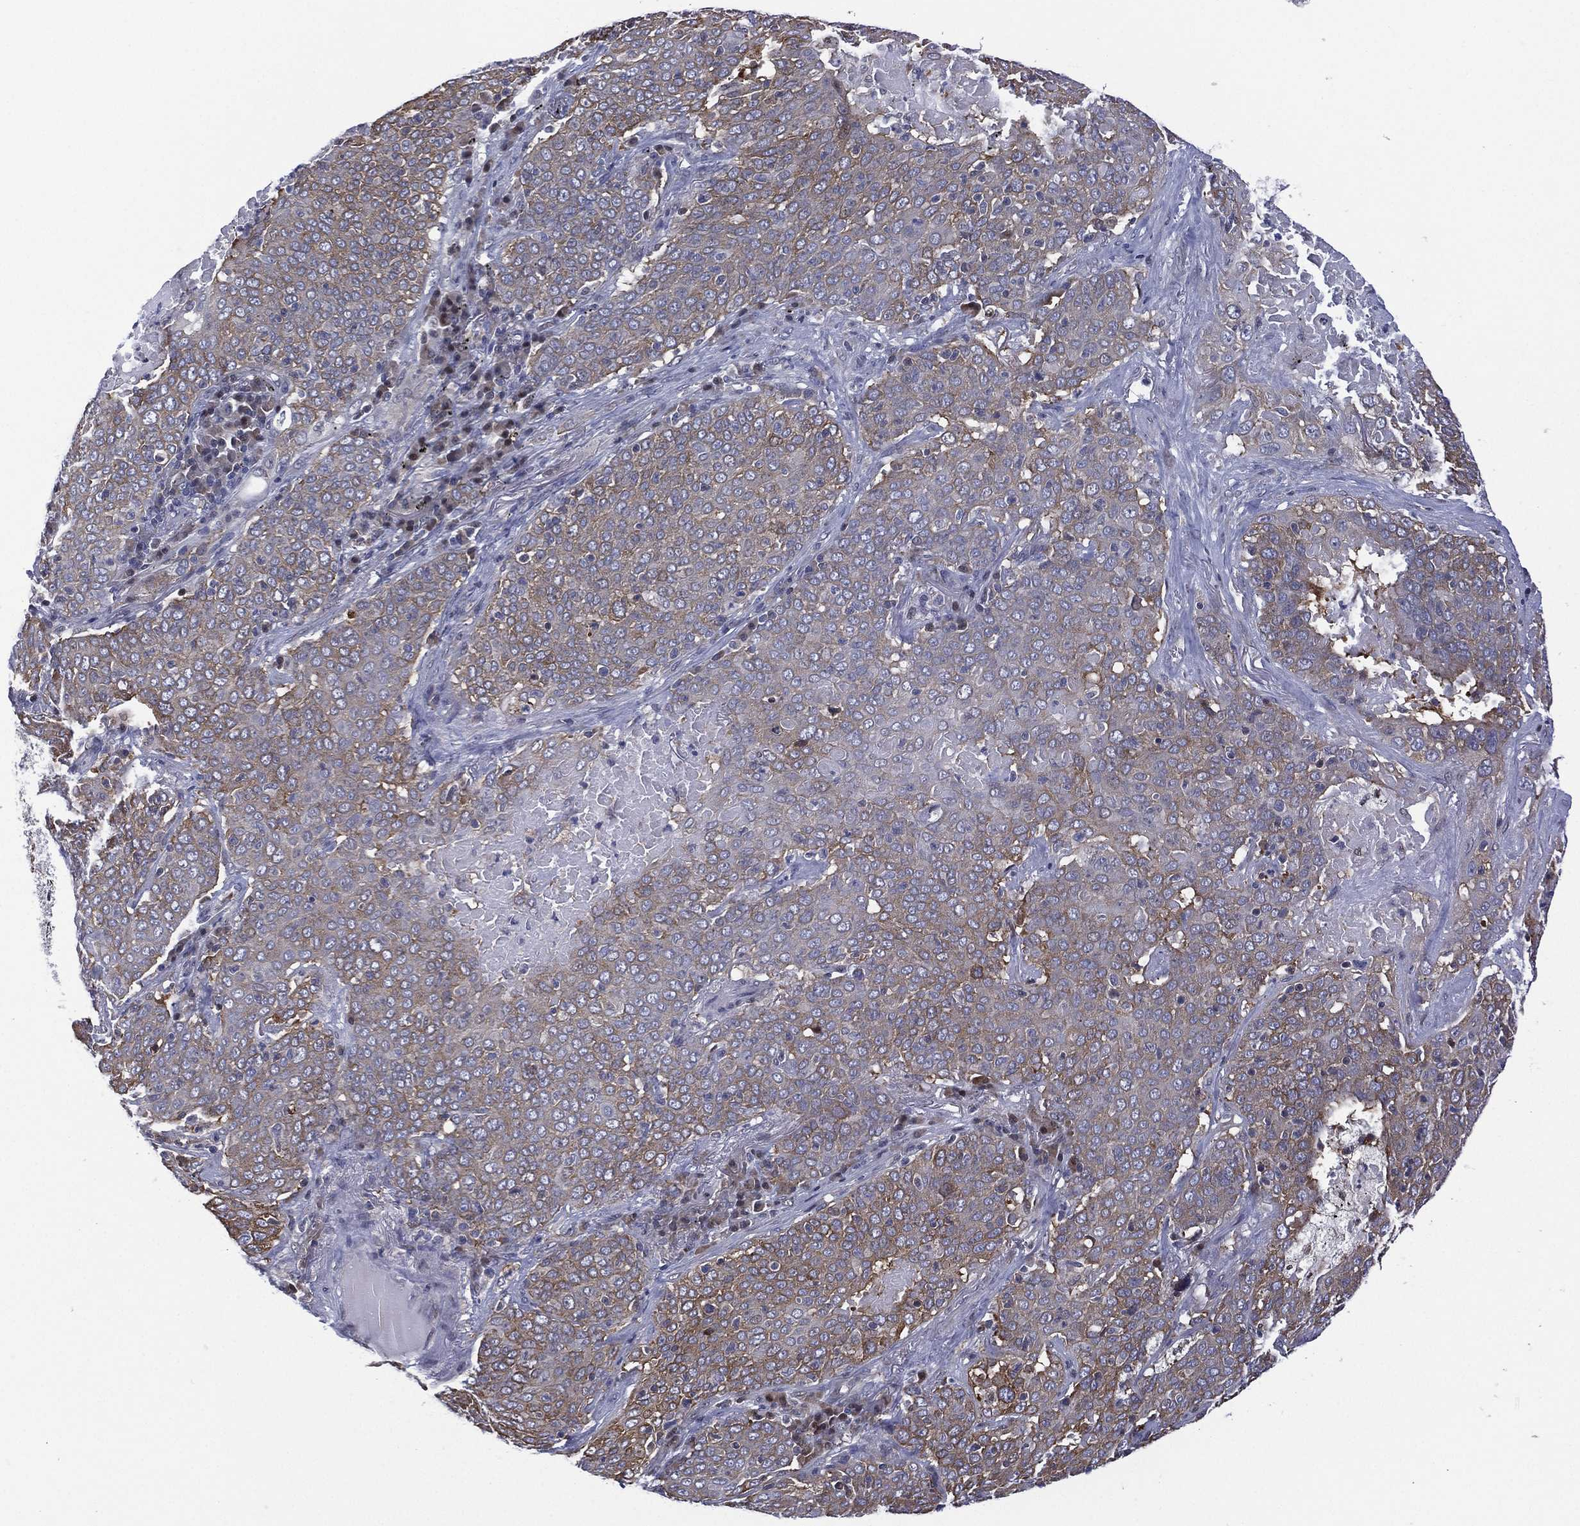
{"staining": {"intensity": "moderate", "quantity": "<25%", "location": "cytoplasmic/membranous"}, "tissue": "lung cancer", "cell_type": "Tumor cells", "image_type": "cancer", "snomed": [{"axis": "morphology", "description": "Squamous cell carcinoma, NOS"}, {"axis": "topography", "description": "Lung"}], "caption": "Moderate cytoplasmic/membranous positivity for a protein is seen in about <25% of tumor cells of lung cancer (squamous cell carcinoma) using immunohistochemistry (IHC).", "gene": "SLC4A4", "patient": {"sex": "male", "age": 82}}